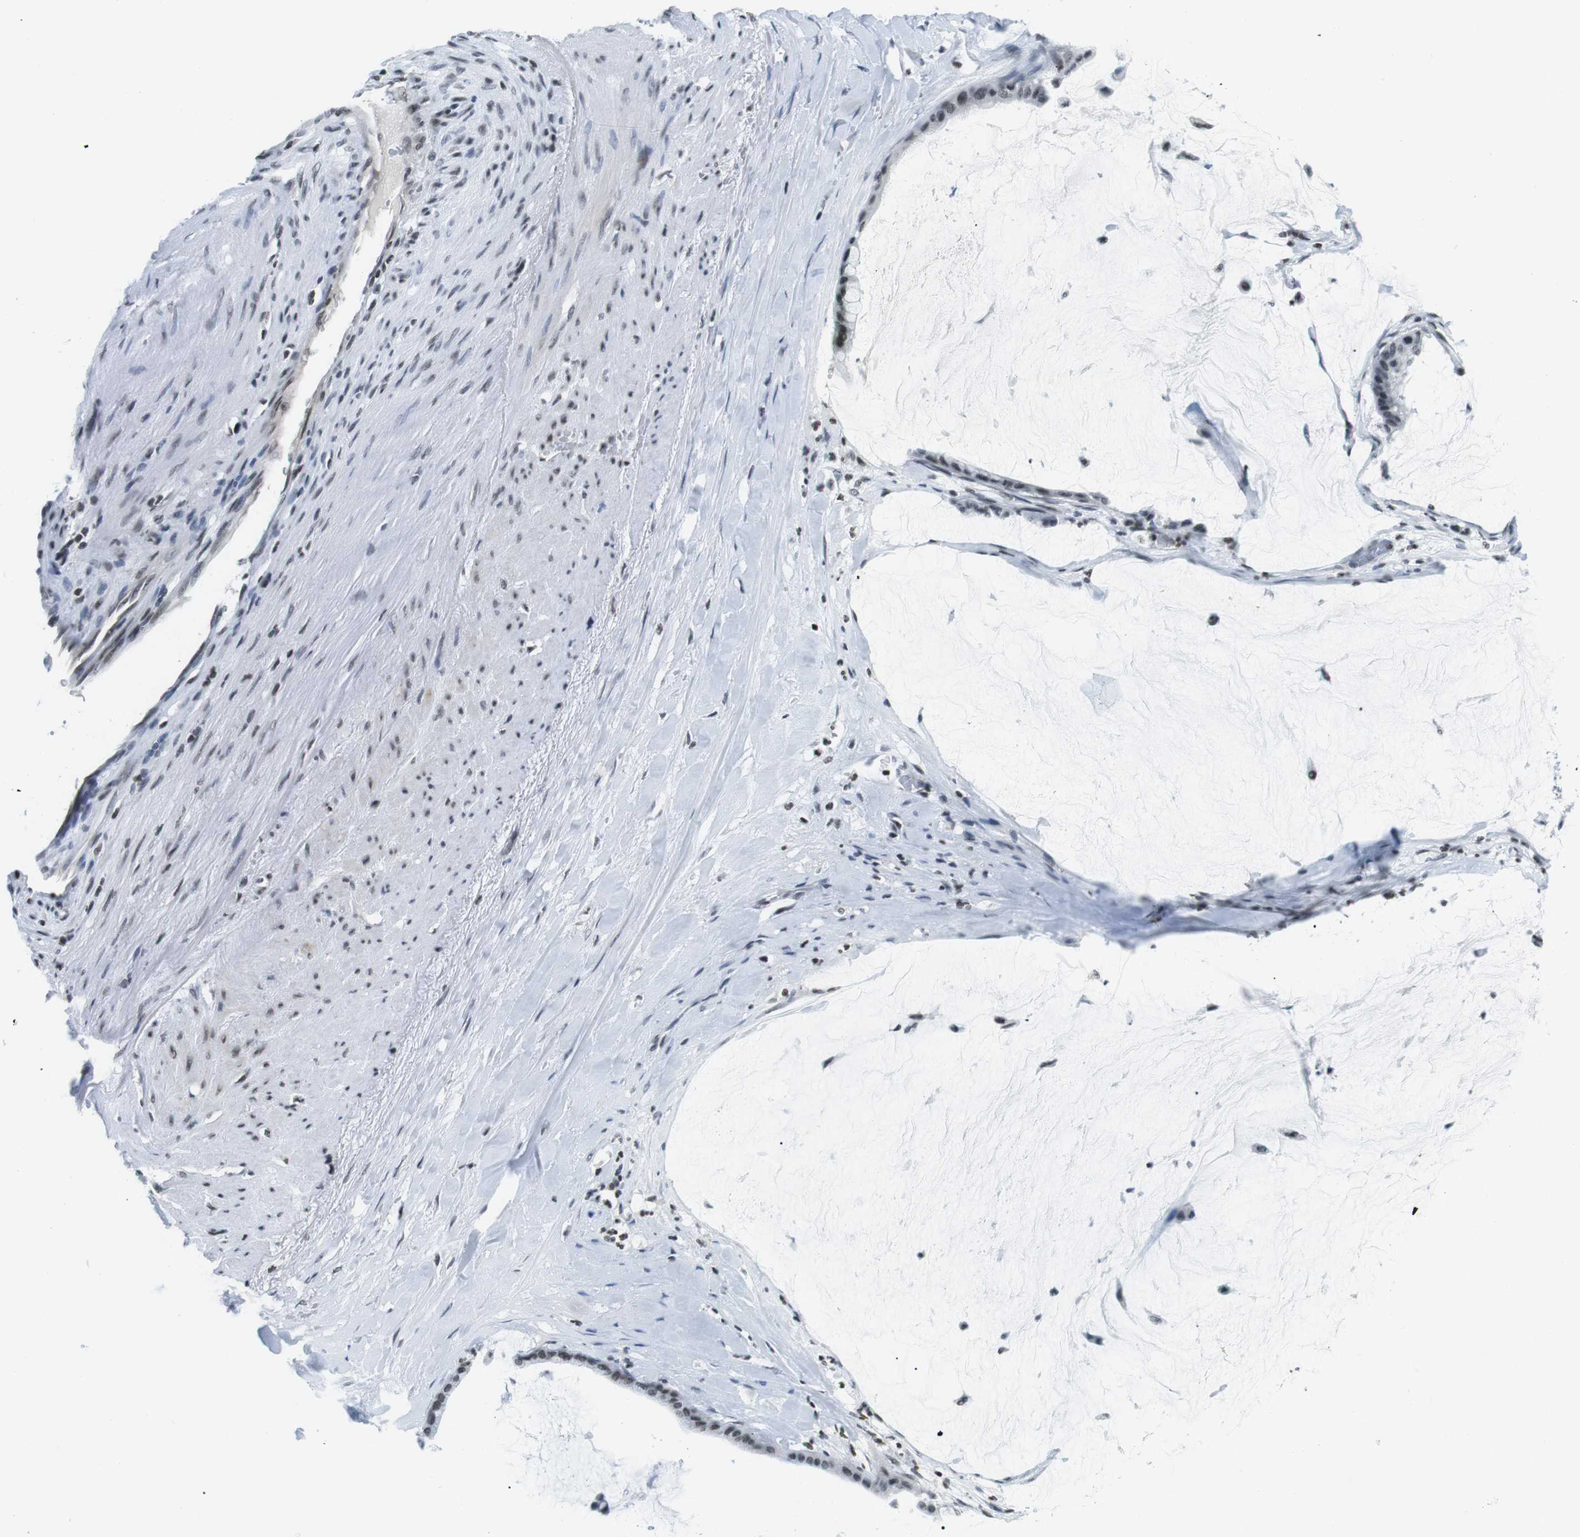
{"staining": {"intensity": "weak", "quantity": "<25%", "location": "nuclear"}, "tissue": "pancreatic cancer", "cell_type": "Tumor cells", "image_type": "cancer", "snomed": [{"axis": "morphology", "description": "Adenocarcinoma, NOS"}, {"axis": "topography", "description": "Pancreas"}], "caption": "DAB (3,3'-diaminobenzidine) immunohistochemical staining of human pancreatic cancer displays no significant positivity in tumor cells. (DAB IHC visualized using brightfield microscopy, high magnification).", "gene": "E2F2", "patient": {"sex": "male", "age": 41}}